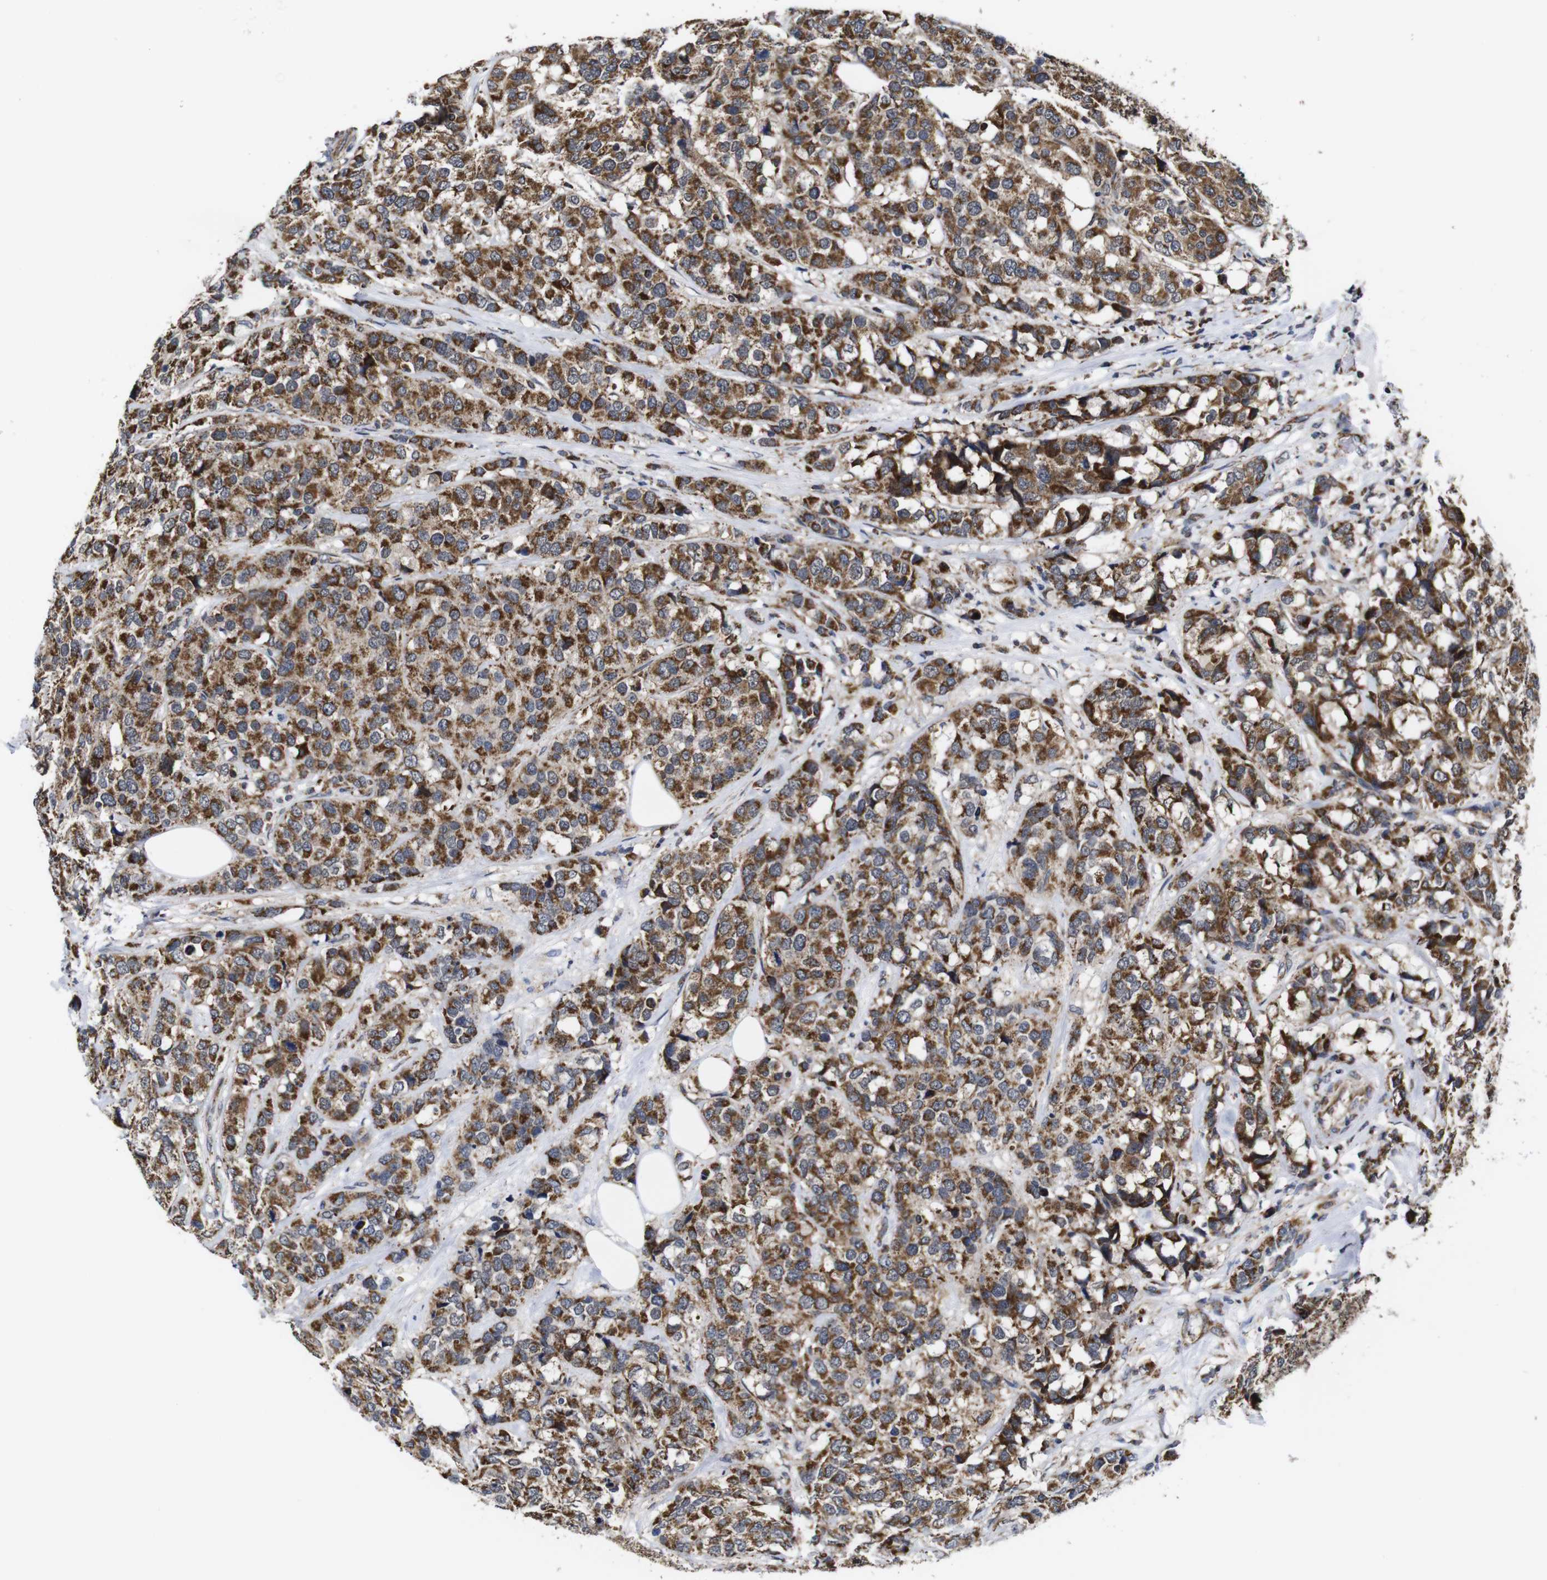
{"staining": {"intensity": "strong", "quantity": ">75%", "location": "cytoplasmic/membranous"}, "tissue": "breast cancer", "cell_type": "Tumor cells", "image_type": "cancer", "snomed": [{"axis": "morphology", "description": "Lobular carcinoma"}, {"axis": "topography", "description": "Breast"}], "caption": "There is high levels of strong cytoplasmic/membranous positivity in tumor cells of lobular carcinoma (breast), as demonstrated by immunohistochemical staining (brown color).", "gene": "C17orf80", "patient": {"sex": "female", "age": 59}}